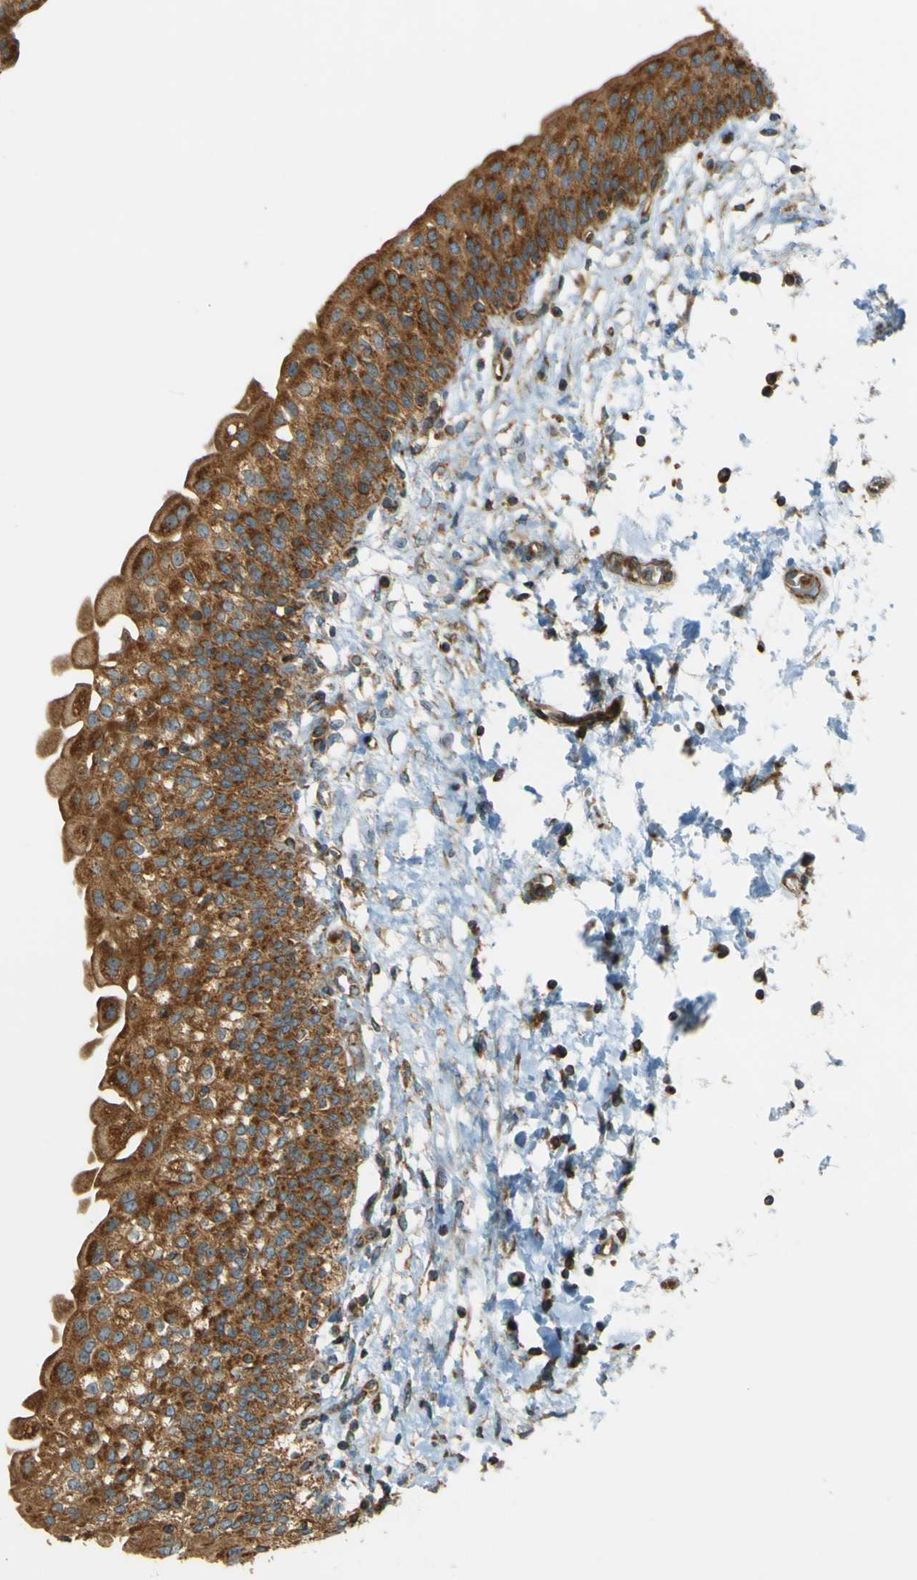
{"staining": {"intensity": "strong", "quantity": ">75%", "location": "cytoplasmic/membranous"}, "tissue": "urinary bladder", "cell_type": "Urothelial cells", "image_type": "normal", "snomed": [{"axis": "morphology", "description": "Normal tissue, NOS"}, {"axis": "topography", "description": "Urinary bladder"}], "caption": "Human urinary bladder stained with a brown dye shows strong cytoplasmic/membranous positive staining in approximately >75% of urothelial cells.", "gene": "DNAJC5", "patient": {"sex": "male", "age": 55}}